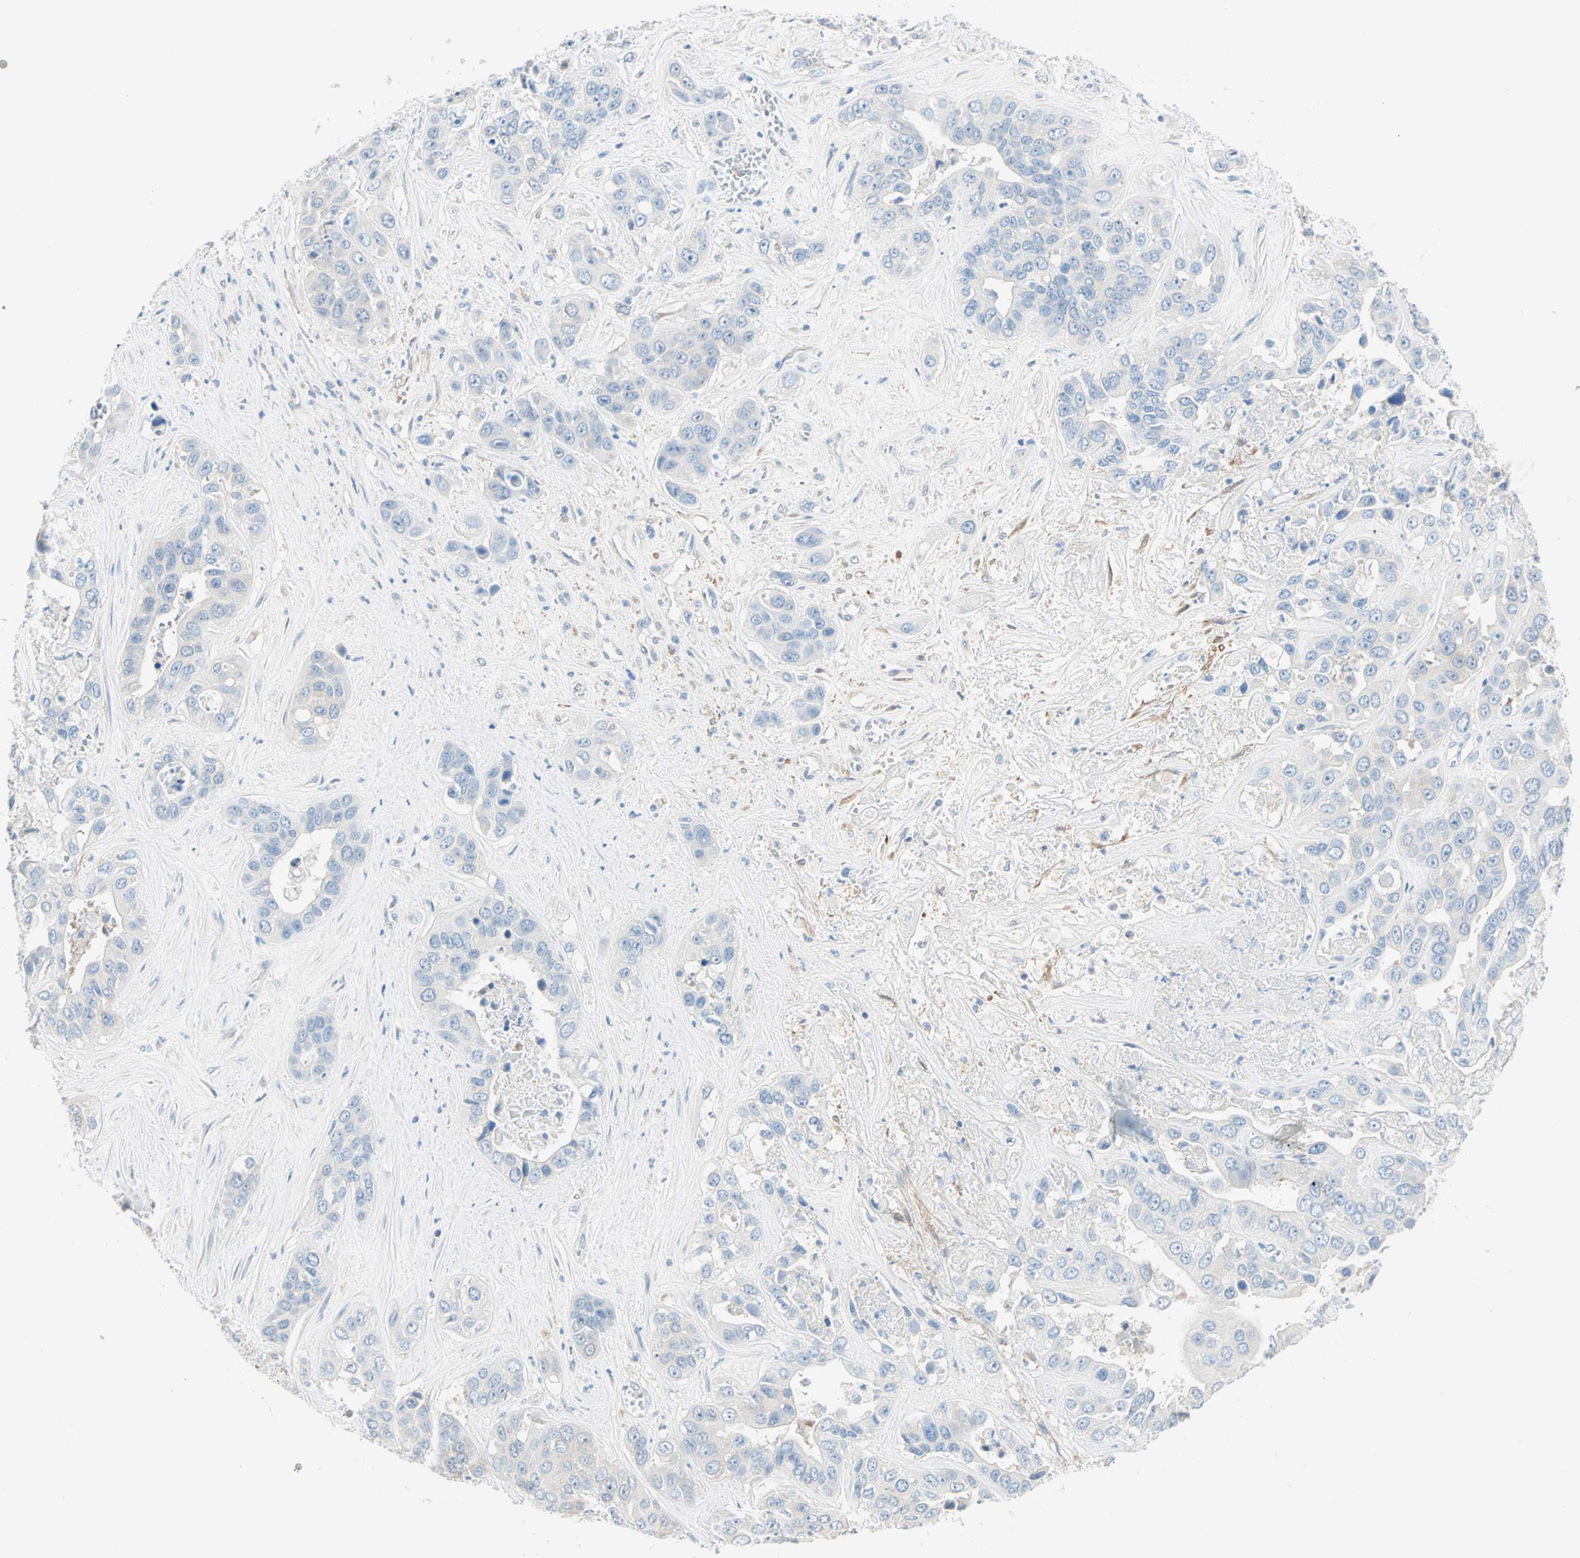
{"staining": {"intensity": "negative", "quantity": "none", "location": "none"}, "tissue": "liver cancer", "cell_type": "Tumor cells", "image_type": "cancer", "snomed": [{"axis": "morphology", "description": "Cholangiocarcinoma"}, {"axis": "topography", "description": "Liver"}], "caption": "Tumor cells show no significant staining in liver cholangiocarcinoma. The staining is performed using DAB brown chromogen with nuclei counter-stained in using hematoxylin.", "gene": "ATF6", "patient": {"sex": "female", "age": 52}}